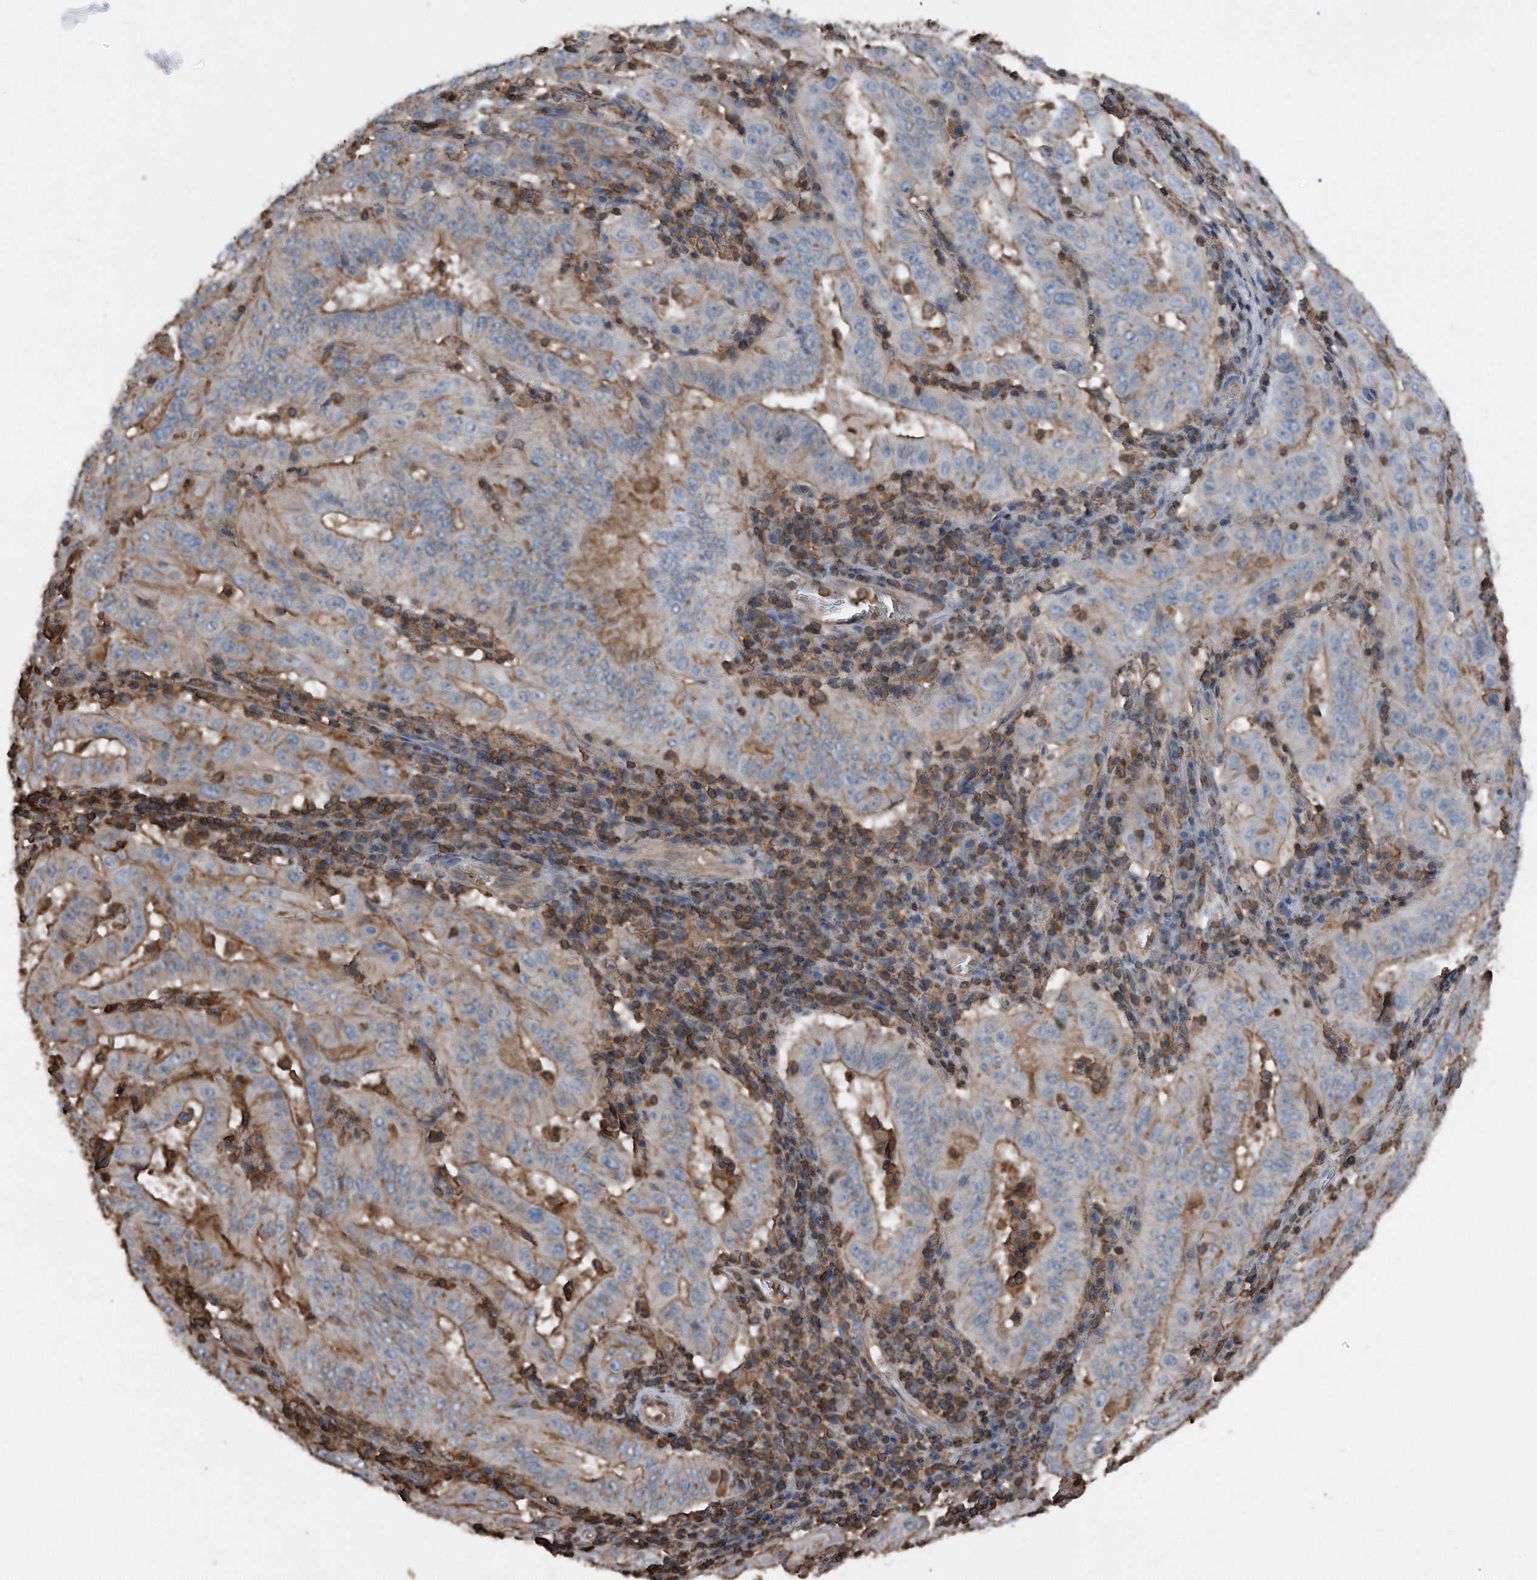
{"staining": {"intensity": "moderate", "quantity": "25%-75%", "location": "cytoplasmic/membranous"}, "tissue": "pancreatic cancer", "cell_type": "Tumor cells", "image_type": "cancer", "snomed": [{"axis": "morphology", "description": "Adenocarcinoma, NOS"}, {"axis": "topography", "description": "Pancreas"}], "caption": "Immunohistochemistry (IHC) of human adenocarcinoma (pancreatic) reveals medium levels of moderate cytoplasmic/membranous positivity in about 25%-75% of tumor cells. Nuclei are stained in blue.", "gene": "RSPO3", "patient": {"sex": "male", "age": 63}}